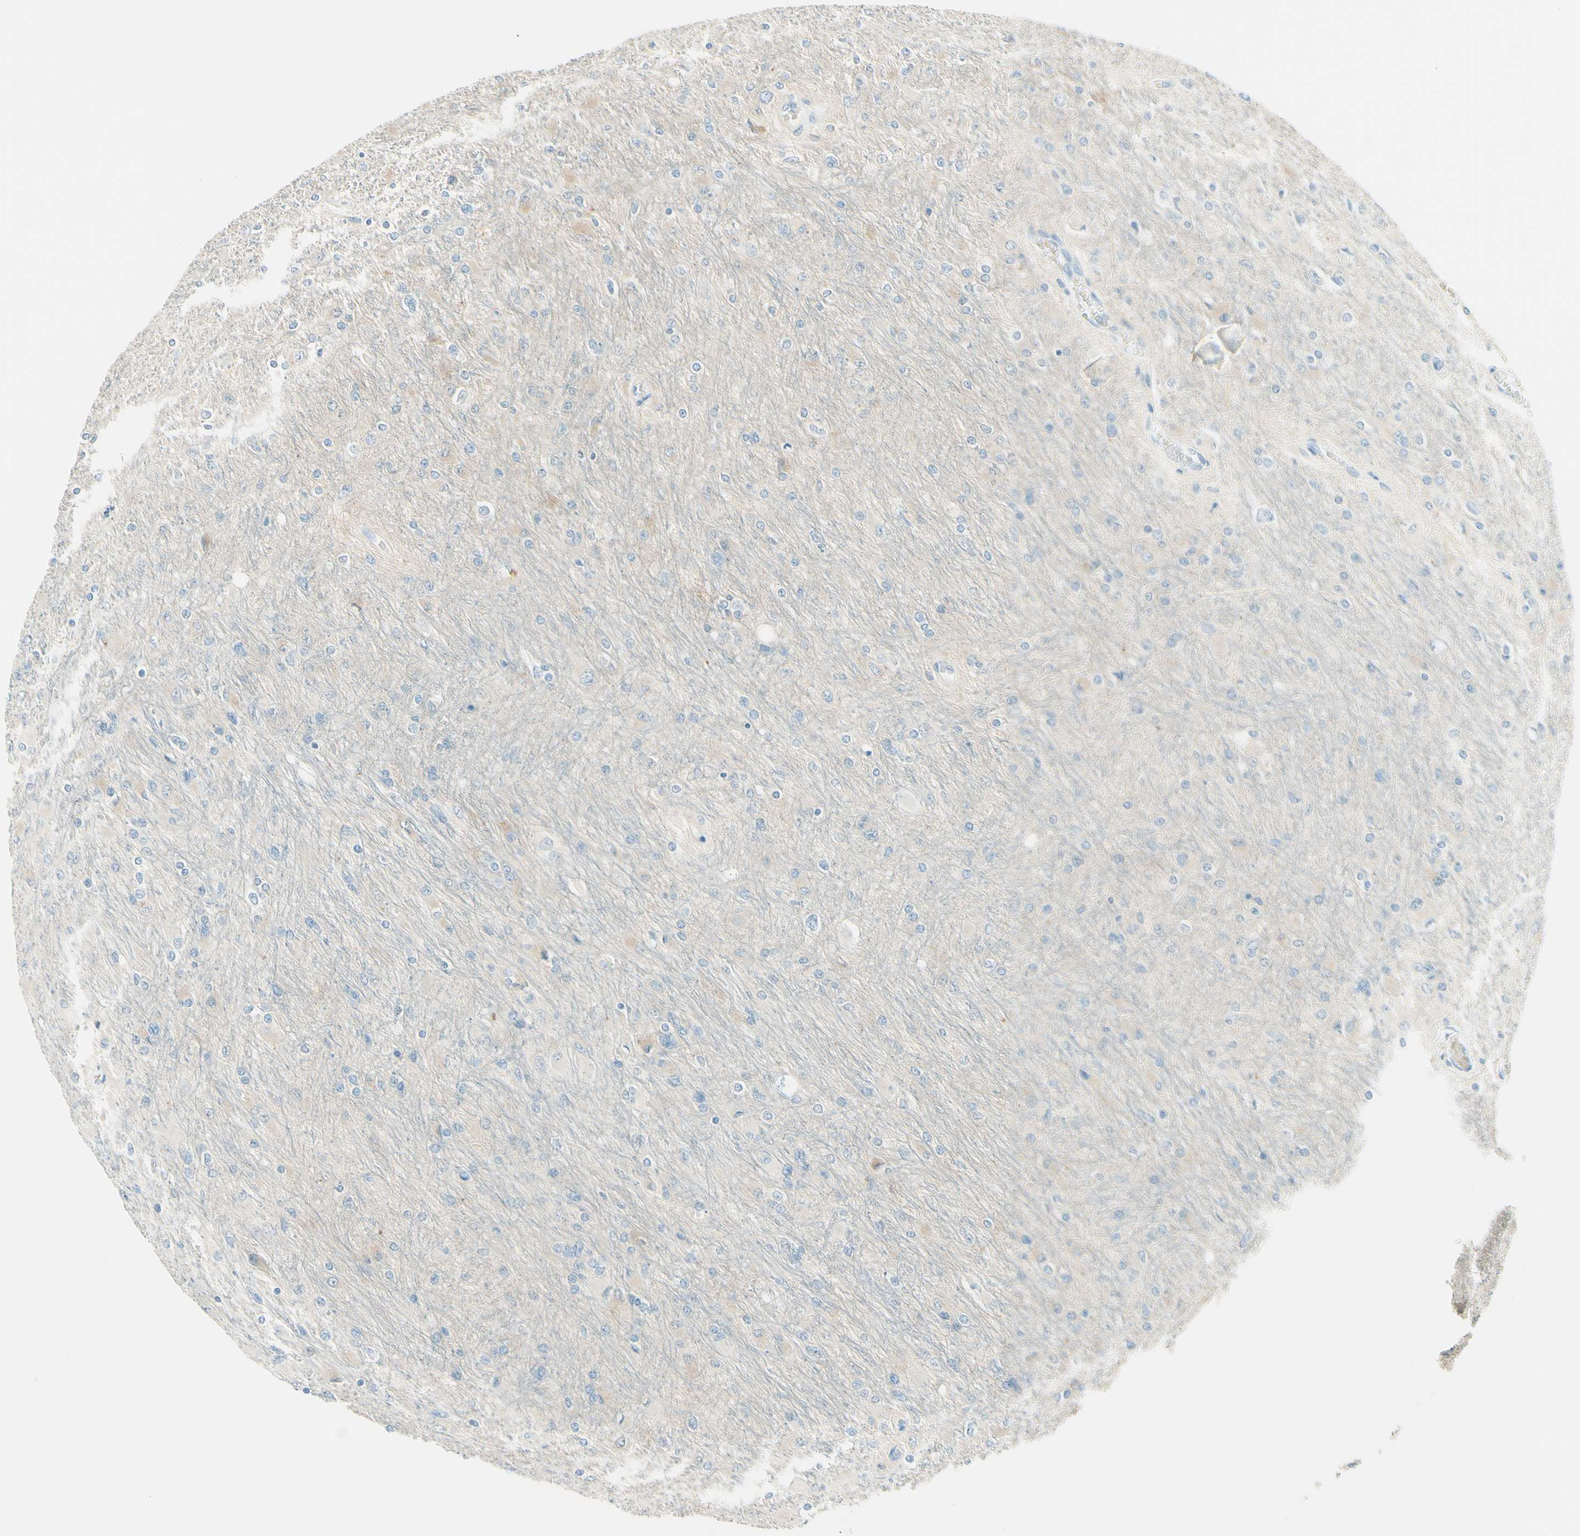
{"staining": {"intensity": "weak", "quantity": "<25%", "location": "cytoplasmic/membranous"}, "tissue": "glioma", "cell_type": "Tumor cells", "image_type": "cancer", "snomed": [{"axis": "morphology", "description": "Glioma, malignant, High grade"}, {"axis": "topography", "description": "Cerebral cortex"}], "caption": "An image of glioma stained for a protein exhibits no brown staining in tumor cells.", "gene": "NCBP2L", "patient": {"sex": "female", "age": 36}}